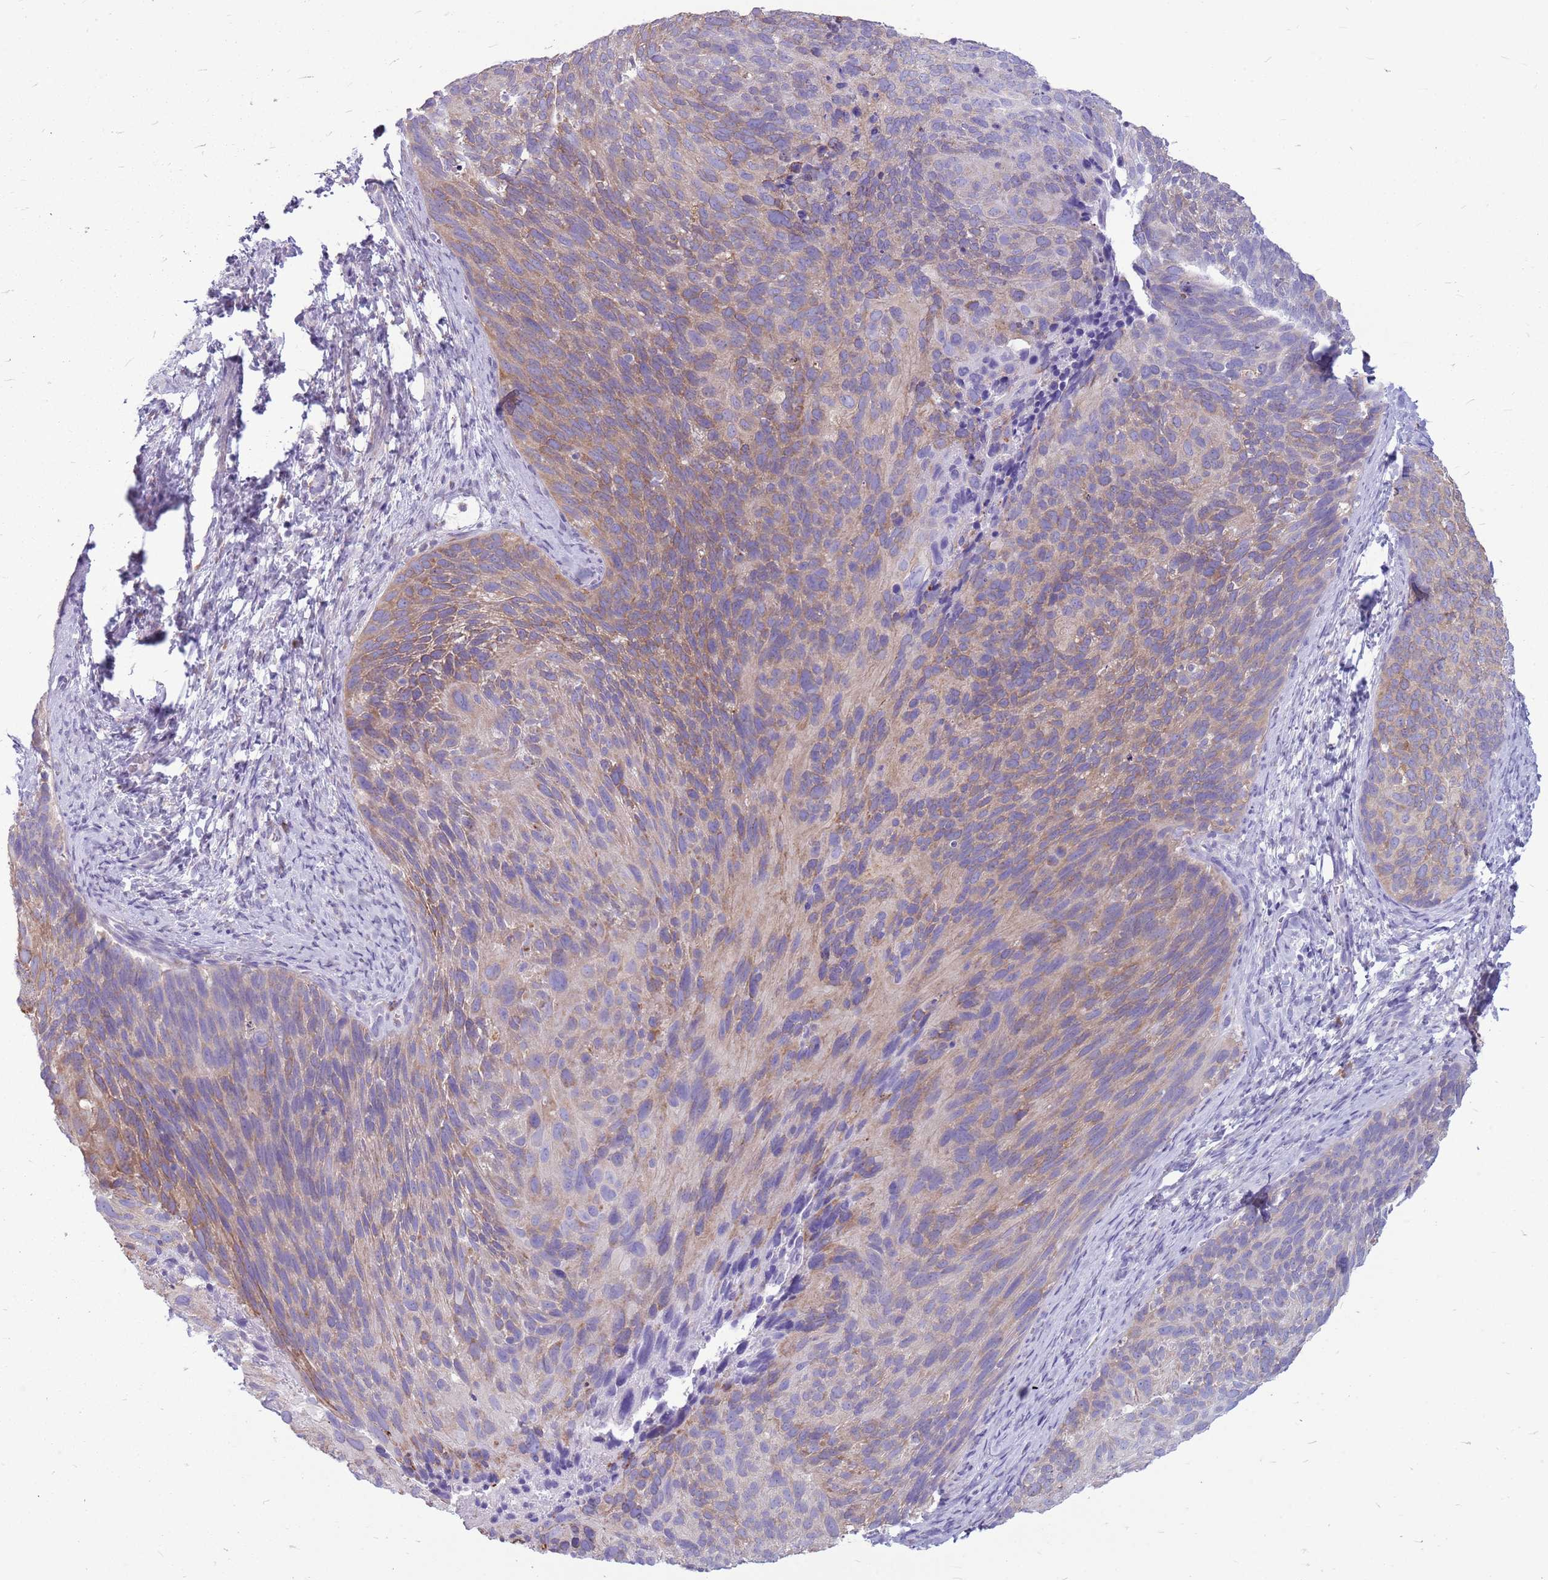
{"staining": {"intensity": "weak", "quantity": "25%-75%", "location": "cytoplasmic/membranous"}, "tissue": "cervical cancer", "cell_type": "Tumor cells", "image_type": "cancer", "snomed": [{"axis": "morphology", "description": "Squamous cell carcinoma, NOS"}, {"axis": "topography", "description": "Cervix"}], "caption": "IHC photomicrograph of neoplastic tissue: human cervical cancer stained using immunohistochemistry demonstrates low levels of weak protein expression localized specifically in the cytoplasmic/membranous of tumor cells, appearing as a cytoplasmic/membranous brown color.", "gene": "KCTD19", "patient": {"sex": "female", "age": 80}}